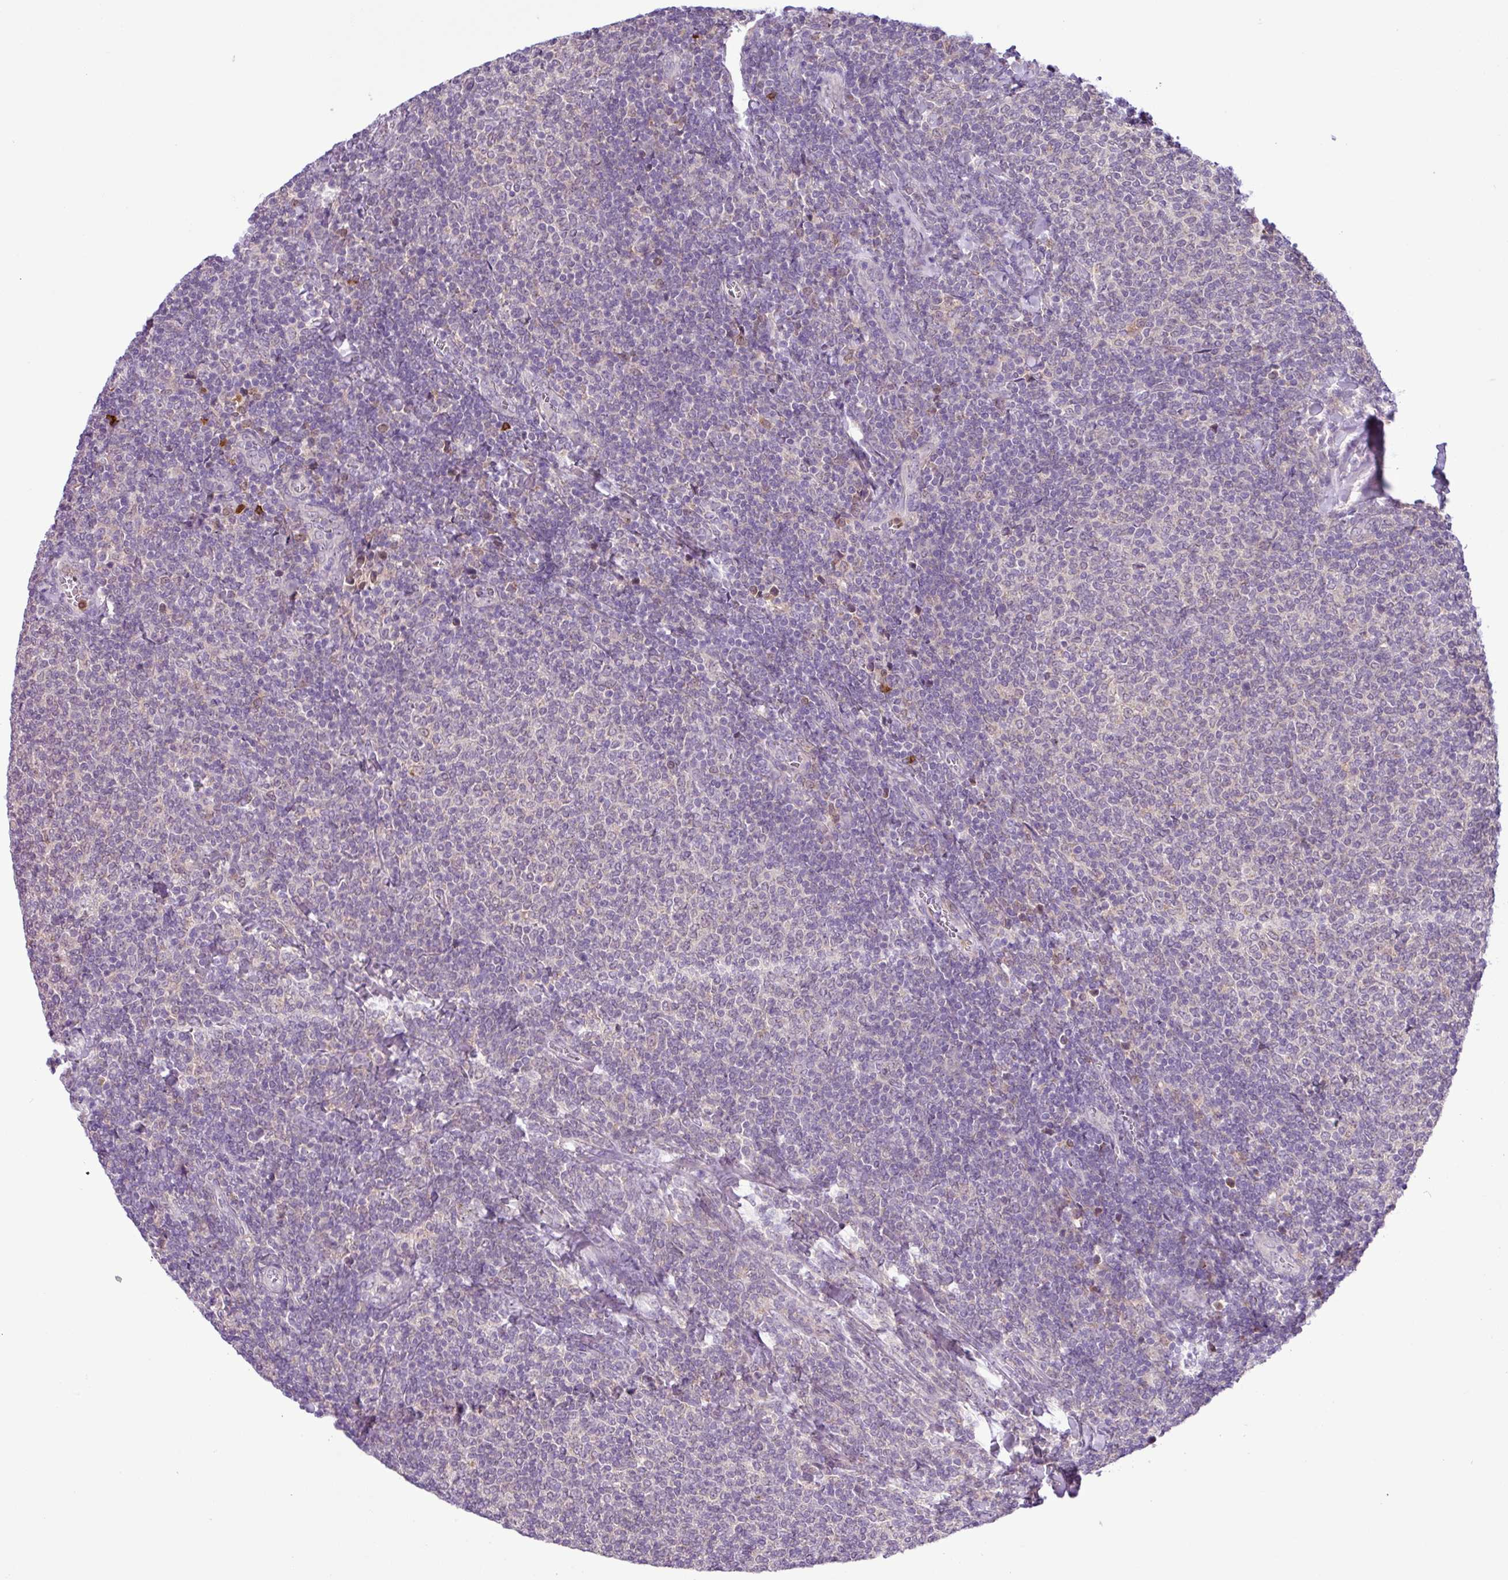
{"staining": {"intensity": "negative", "quantity": "none", "location": "none"}, "tissue": "lymphoma", "cell_type": "Tumor cells", "image_type": "cancer", "snomed": [{"axis": "morphology", "description": "Malignant lymphoma, non-Hodgkin's type, Low grade"}, {"axis": "topography", "description": "Lymph node"}], "caption": "Tumor cells are negative for brown protein staining in low-grade malignant lymphoma, non-Hodgkin's type. Brightfield microscopy of immunohistochemistry (IHC) stained with DAB (3,3'-diaminobenzidine) (brown) and hematoxylin (blue), captured at high magnification.", "gene": "TONSL", "patient": {"sex": "male", "age": 52}}